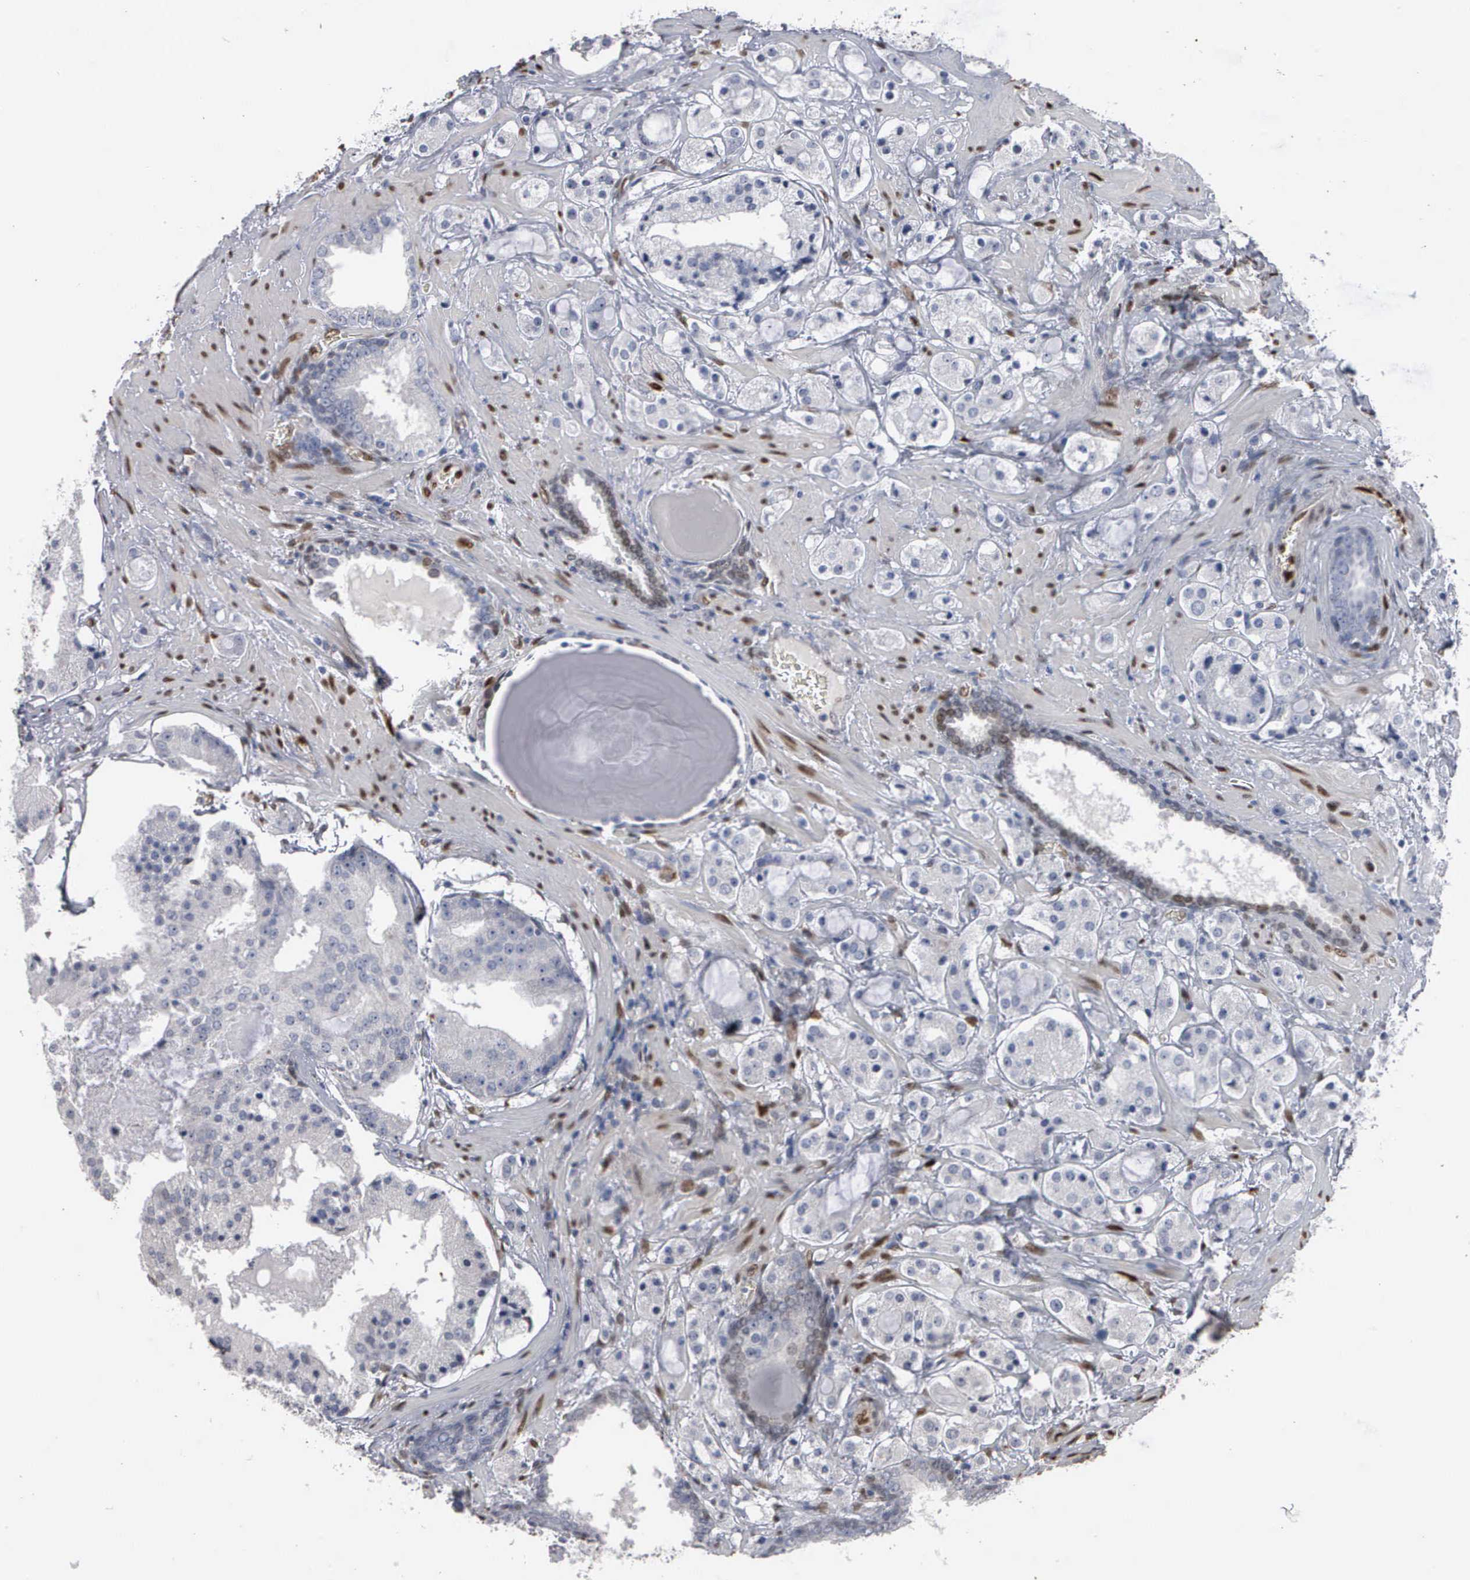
{"staining": {"intensity": "negative", "quantity": "none", "location": "none"}, "tissue": "prostate cancer", "cell_type": "Tumor cells", "image_type": "cancer", "snomed": [{"axis": "morphology", "description": "Adenocarcinoma, High grade"}, {"axis": "topography", "description": "Prostate"}], "caption": "Immunohistochemical staining of prostate cancer exhibits no significant expression in tumor cells.", "gene": "FGF2", "patient": {"sex": "male", "age": 68}}